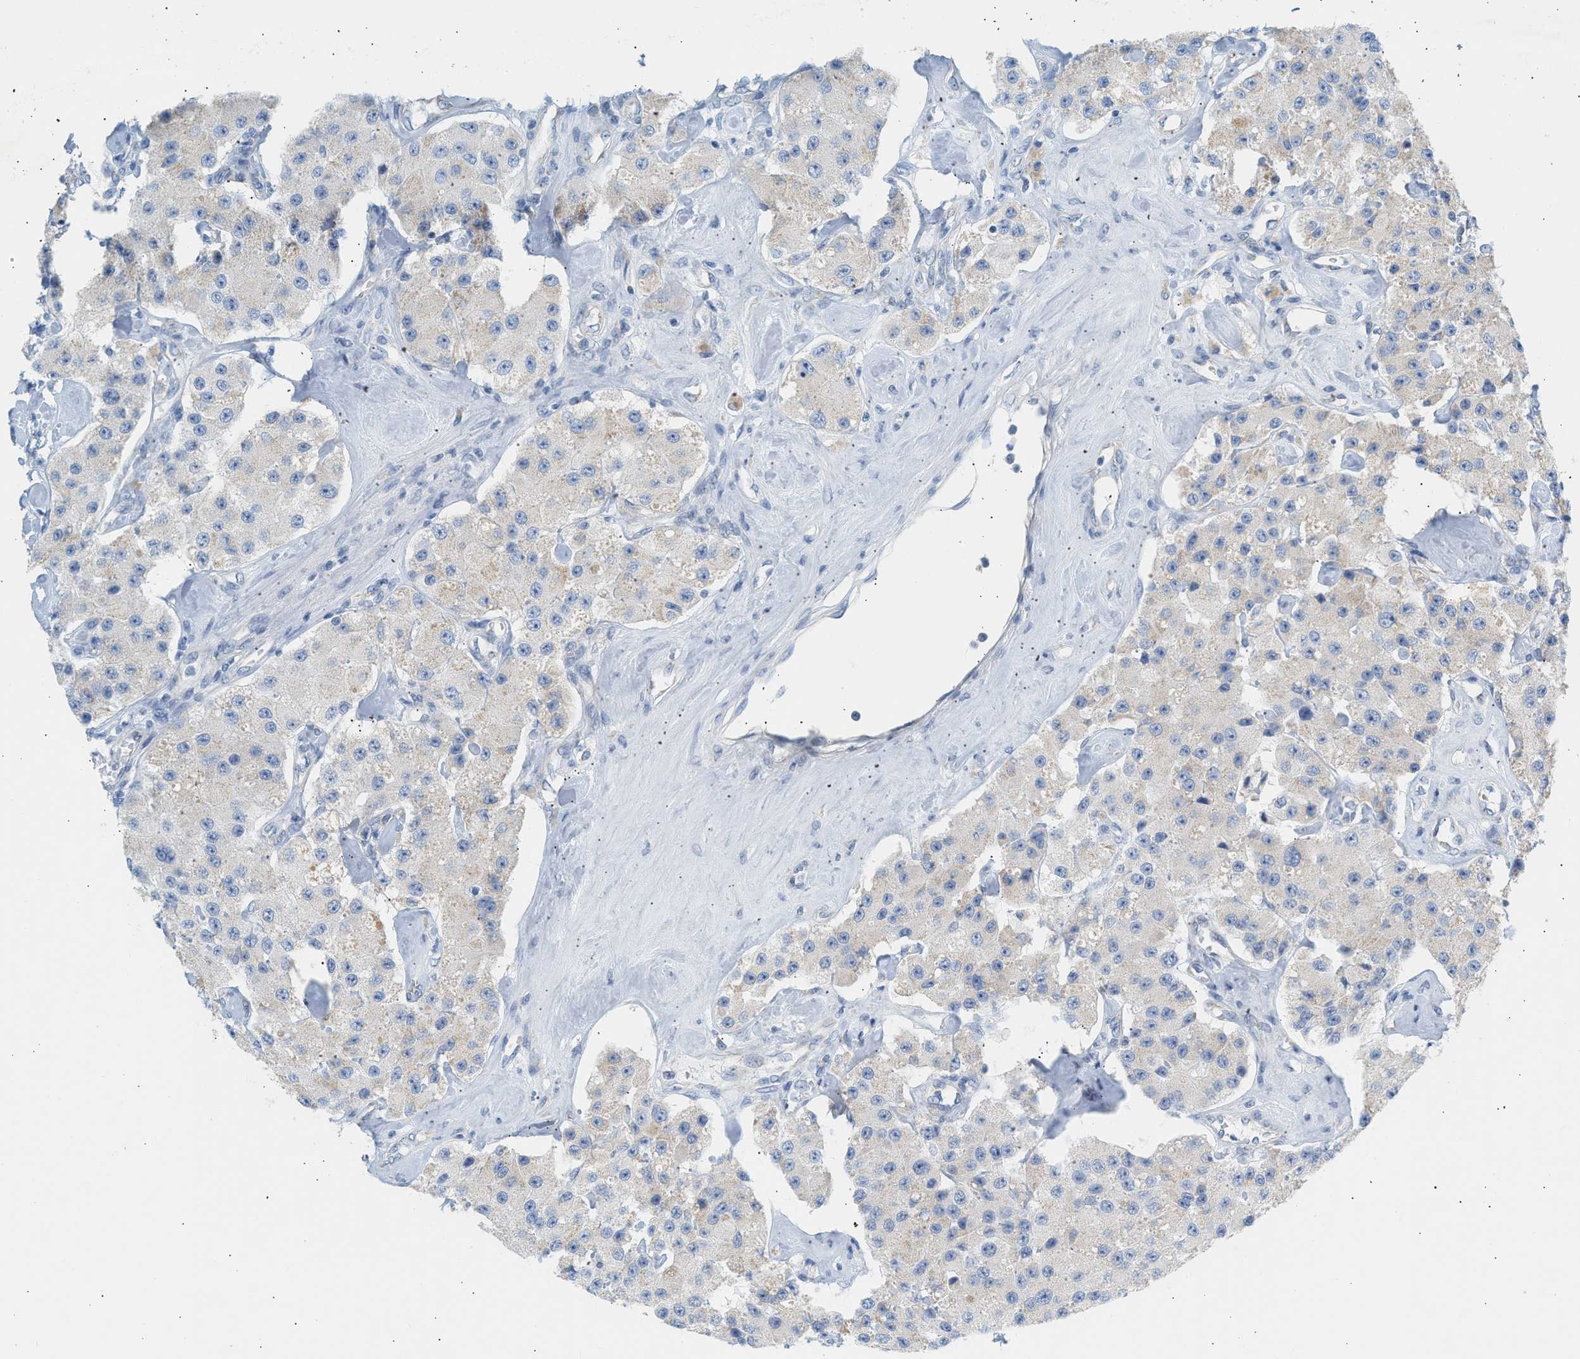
{"staining": {"intensity": "weak", "quantity": "<25%", "location": "cytoplasmic/membranous"}, "tissue": "carcinoid", "cell_type": "Tumor cells", "image_type": "cancer", "snomed": [{"axis": "morphology", "description": "Carcinoid, malignant, NOS"}, {"axis": "topography", "description": "Pancreas"}], "caption": "Immunohistochemistry of human carcinoid reveals no staining in tumor cells.", "gene": "NDUFS8", "patient": {"sex": "male", "age": 41}}